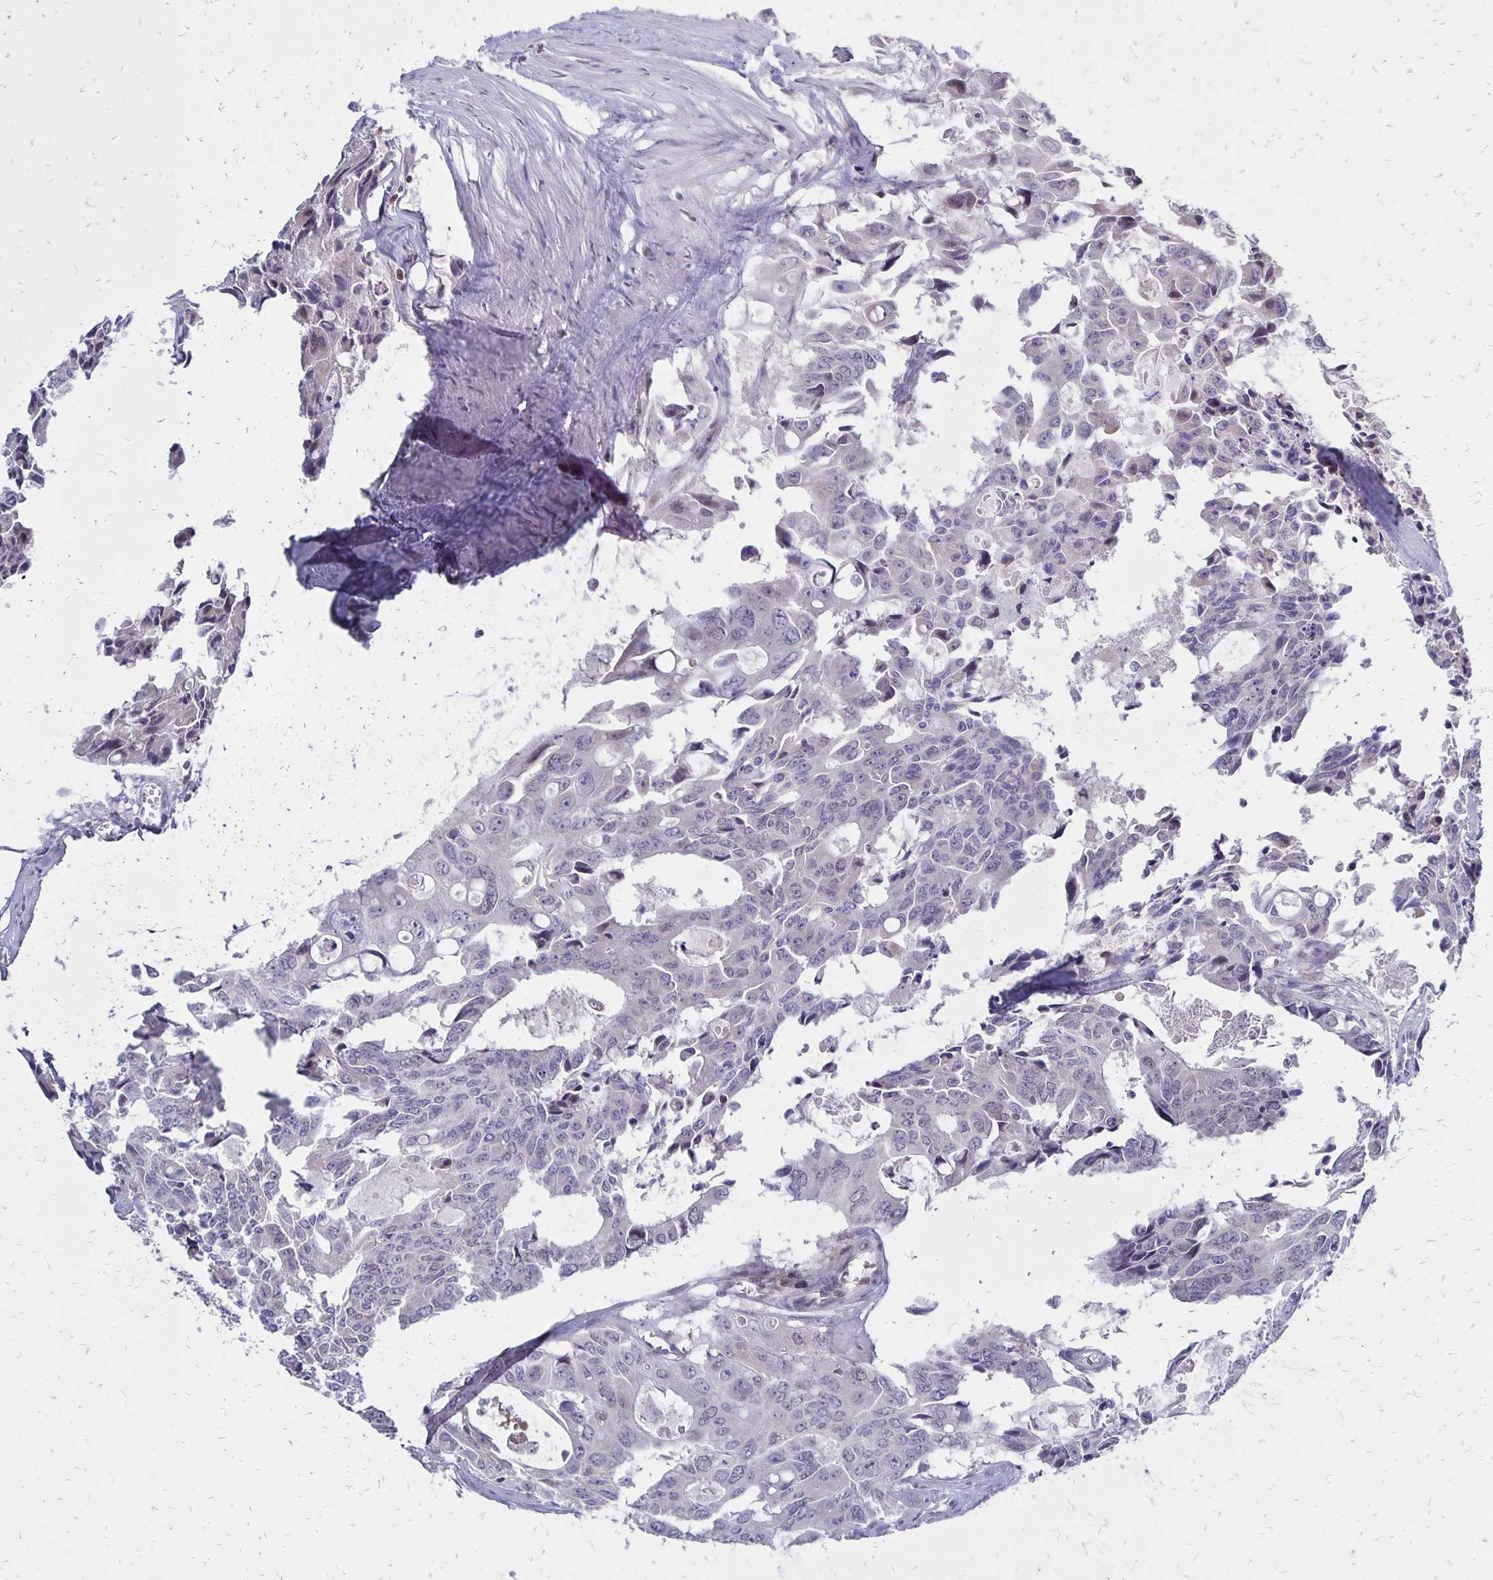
{"staining": {"intensity": "negative", "quantity": "none", "location": "none"}, "tissue": "colorectal cancer", "cell_type": "Tumor cells", "image_type": "cancer", "snomed": [{"axis": "morphology", "description": "Adenocarcinoma, NOS"}, {"axis": "topography", "description": "Rectum"}], "caption": "A micrograph of human colorectal cancer (adenocarcinoma) is negative for staining in tumor cells.", "gene": "DCK", "patient": {"sex": "male", "age": 76}}